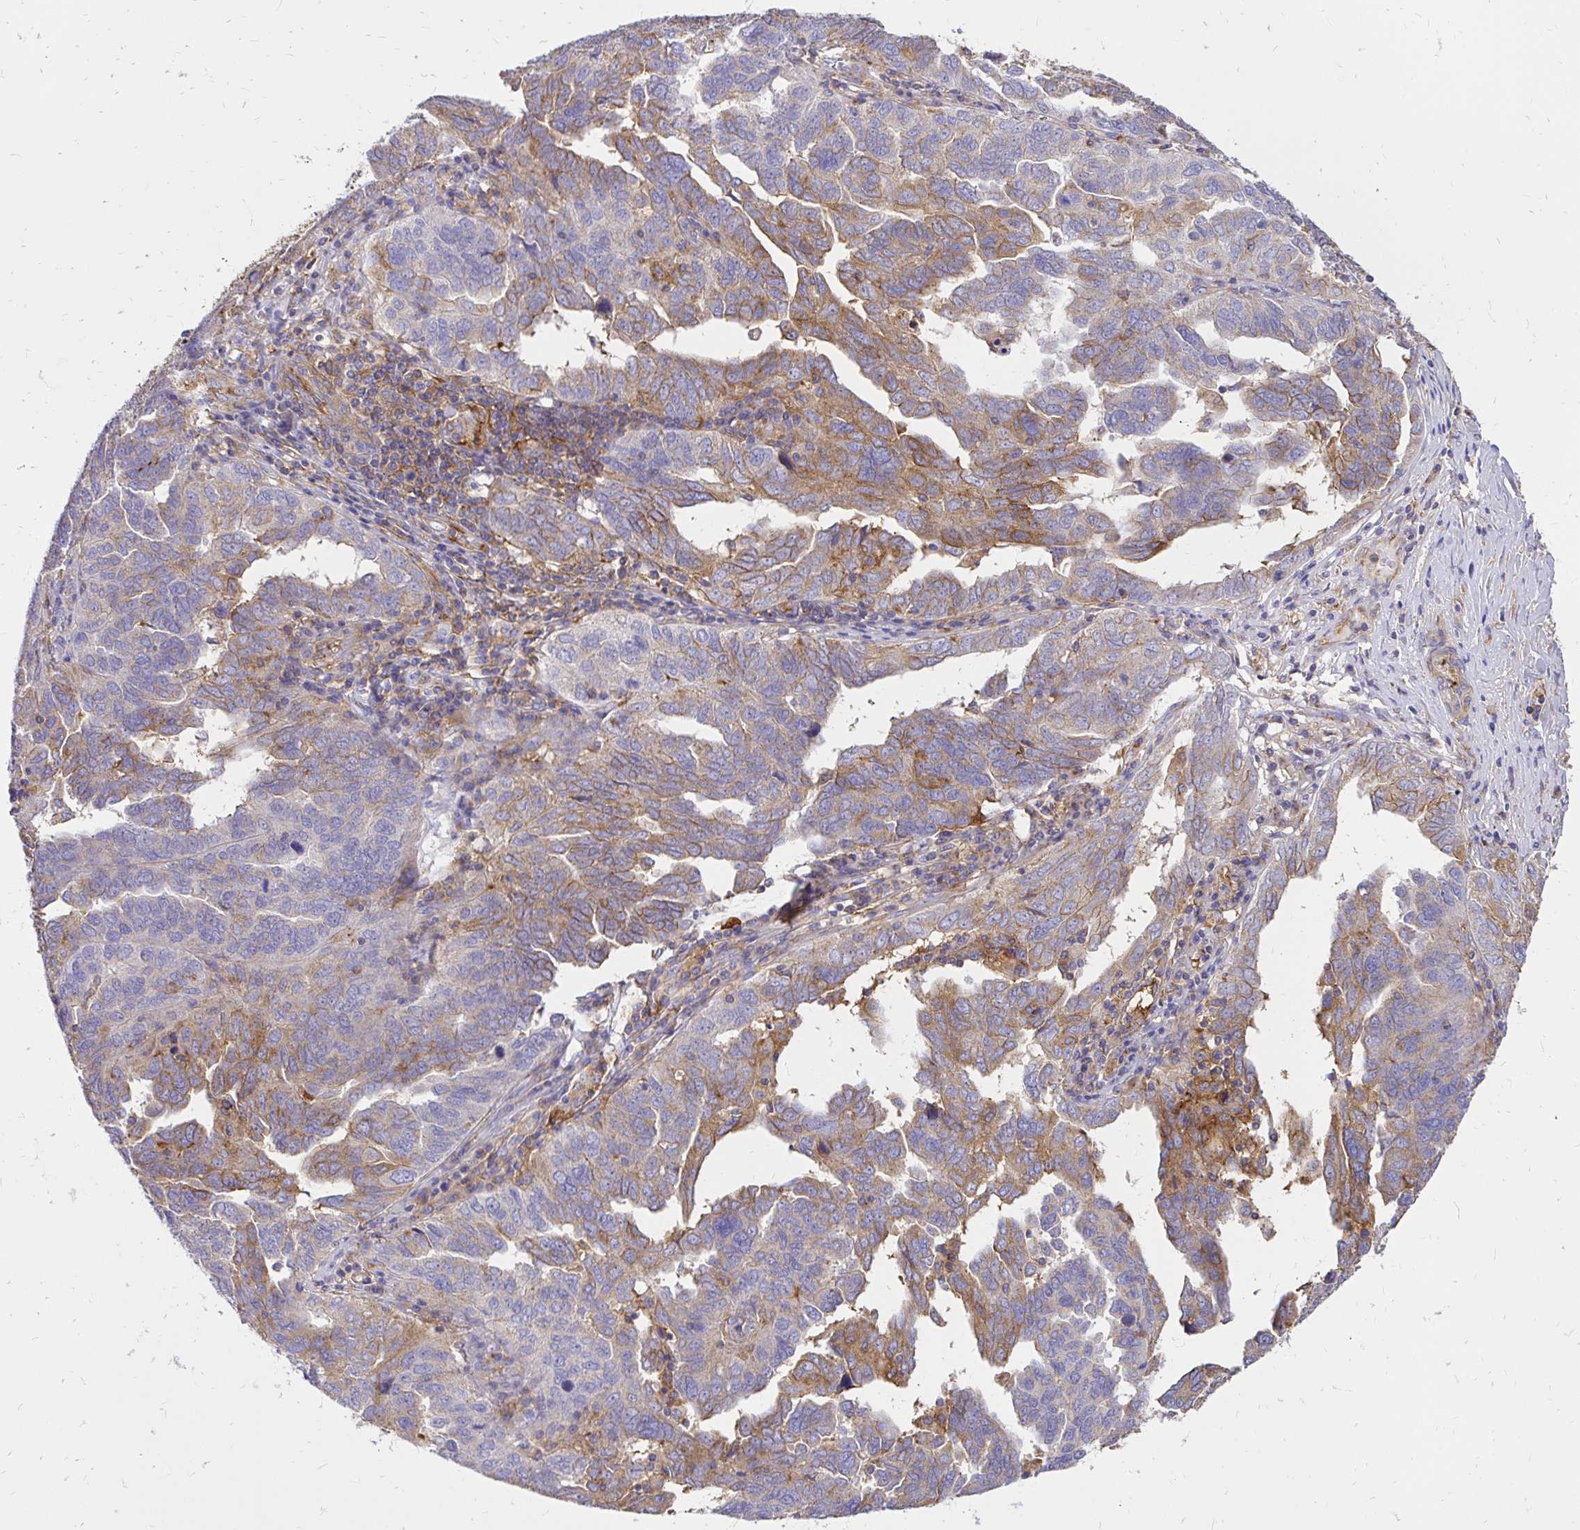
{"staining": {"intensity": "moderate", "quantity": "25%-75%", "location": "cytoplasmic/membranous"}, "tissue": "ovarian cancer", "cell_type": "Tumor cells", "image_type": "cancer", "snomed": [{"axis": "morphology", "description": "Cystadenocarcinoma, serous, NOS"}, {"axis": "topography", "description": "Ovary"}], "caption": "High-magnification brightfield microscopy of serous cystadenocarcinoma (ovarian) stained with DAB (brown) and counterstained with hematoxylin (blue). tumor cells exhibit moderate cytoplasmic/membranous positivity is appreciated in approximately25%-75% of cells.", "gene": "ABCB10", "patient": {"sex": "female", "age": 64}}